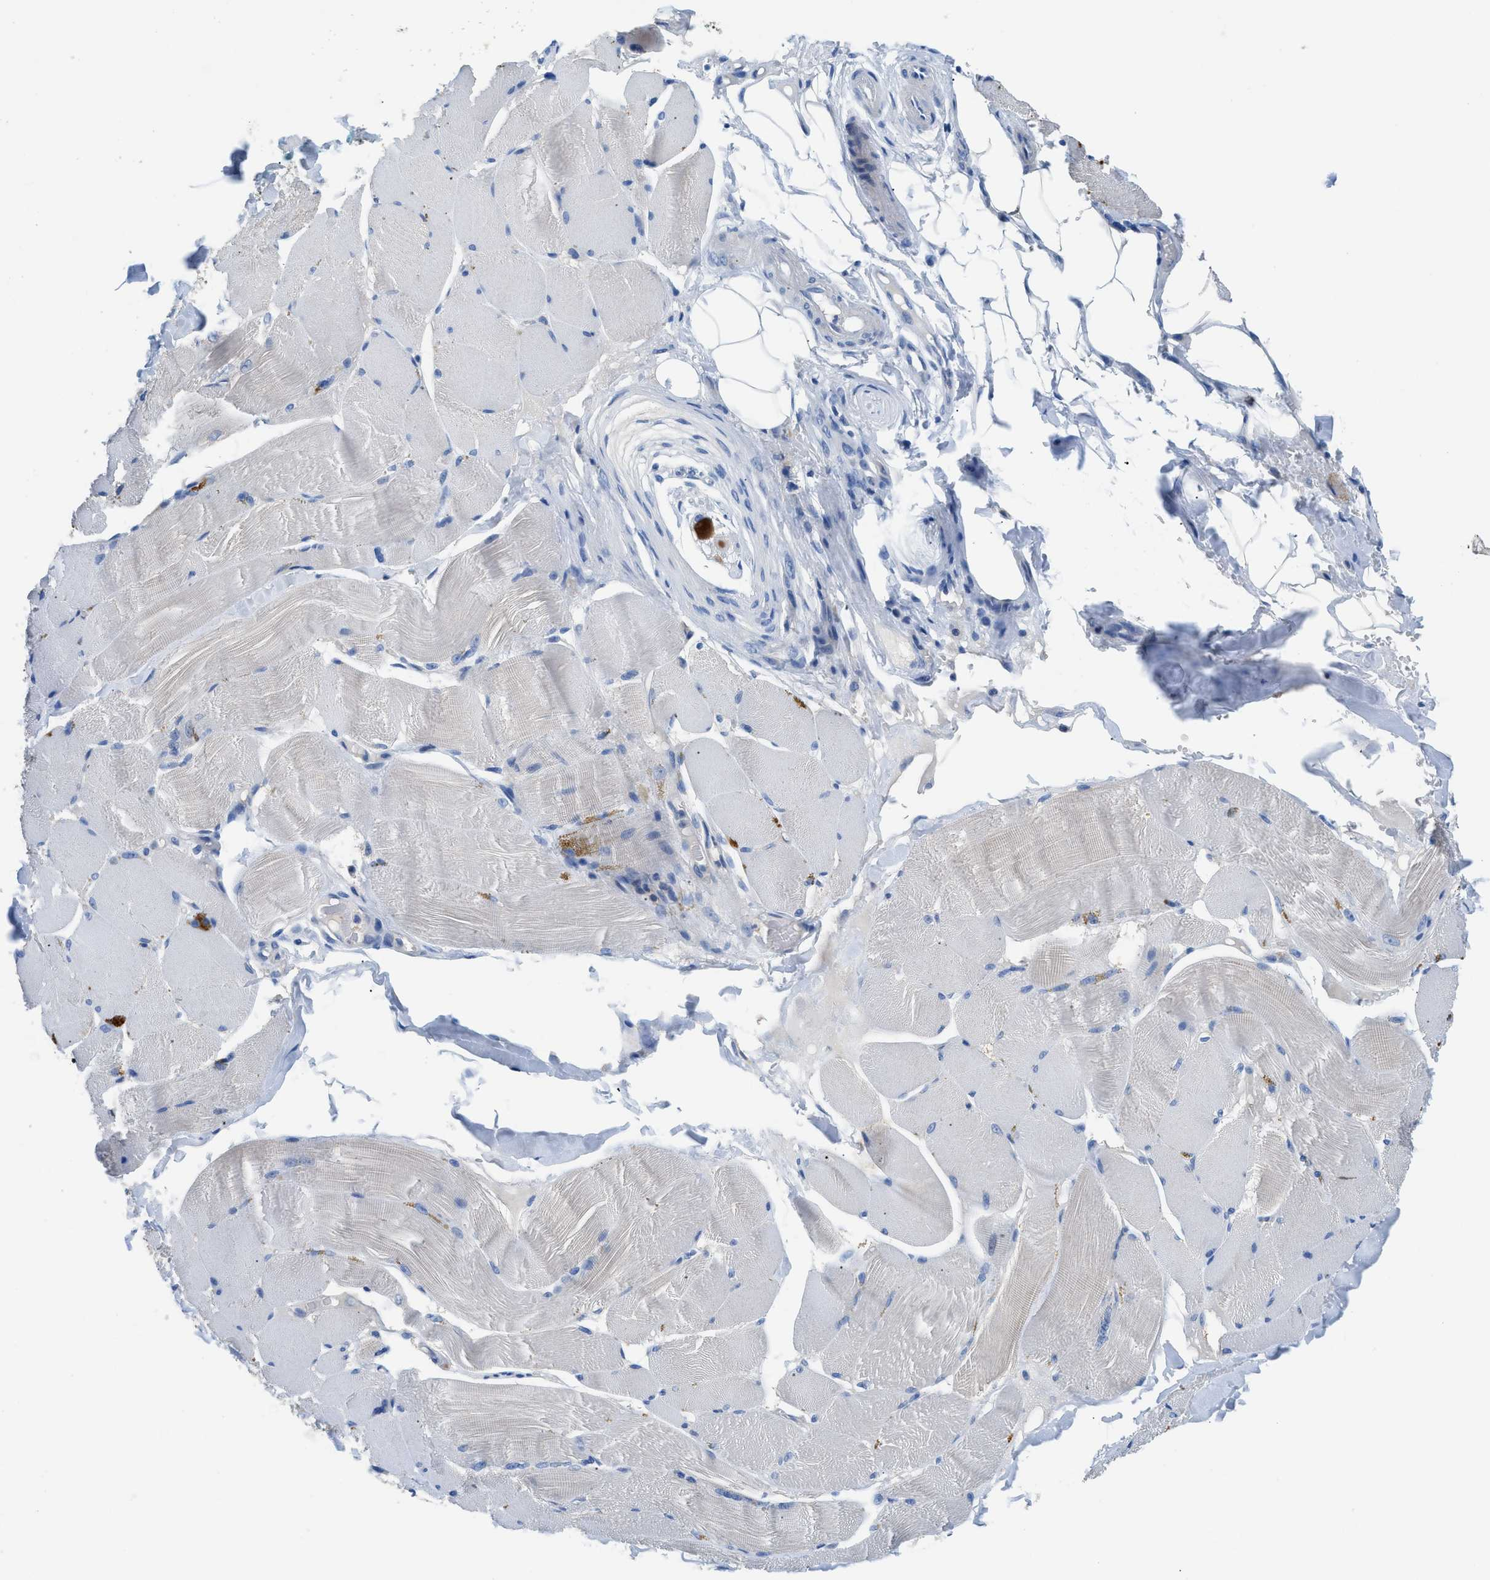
{"staining": {"intensity": "weak", "quantity": "<25%", "location": "cytoplasmic/membranous"}, "tissue": "skeletal muscle", "cell_type": "Myocytes", "image_type": "normal", "snomed": [{"axis": "morphology", "description": "Normal tissue, NOS"}, {"axis": "topography", "description": "Skin"}, {"axis": "topography", "description": "Skeletal muscle"}], "caption": "DAB immunohistochemical staining of benign human skeletal muscle exhibits no significant expression in myocytes.", "gene": "SLC10A6", "patient": {"sex": "male", "age": 83}}